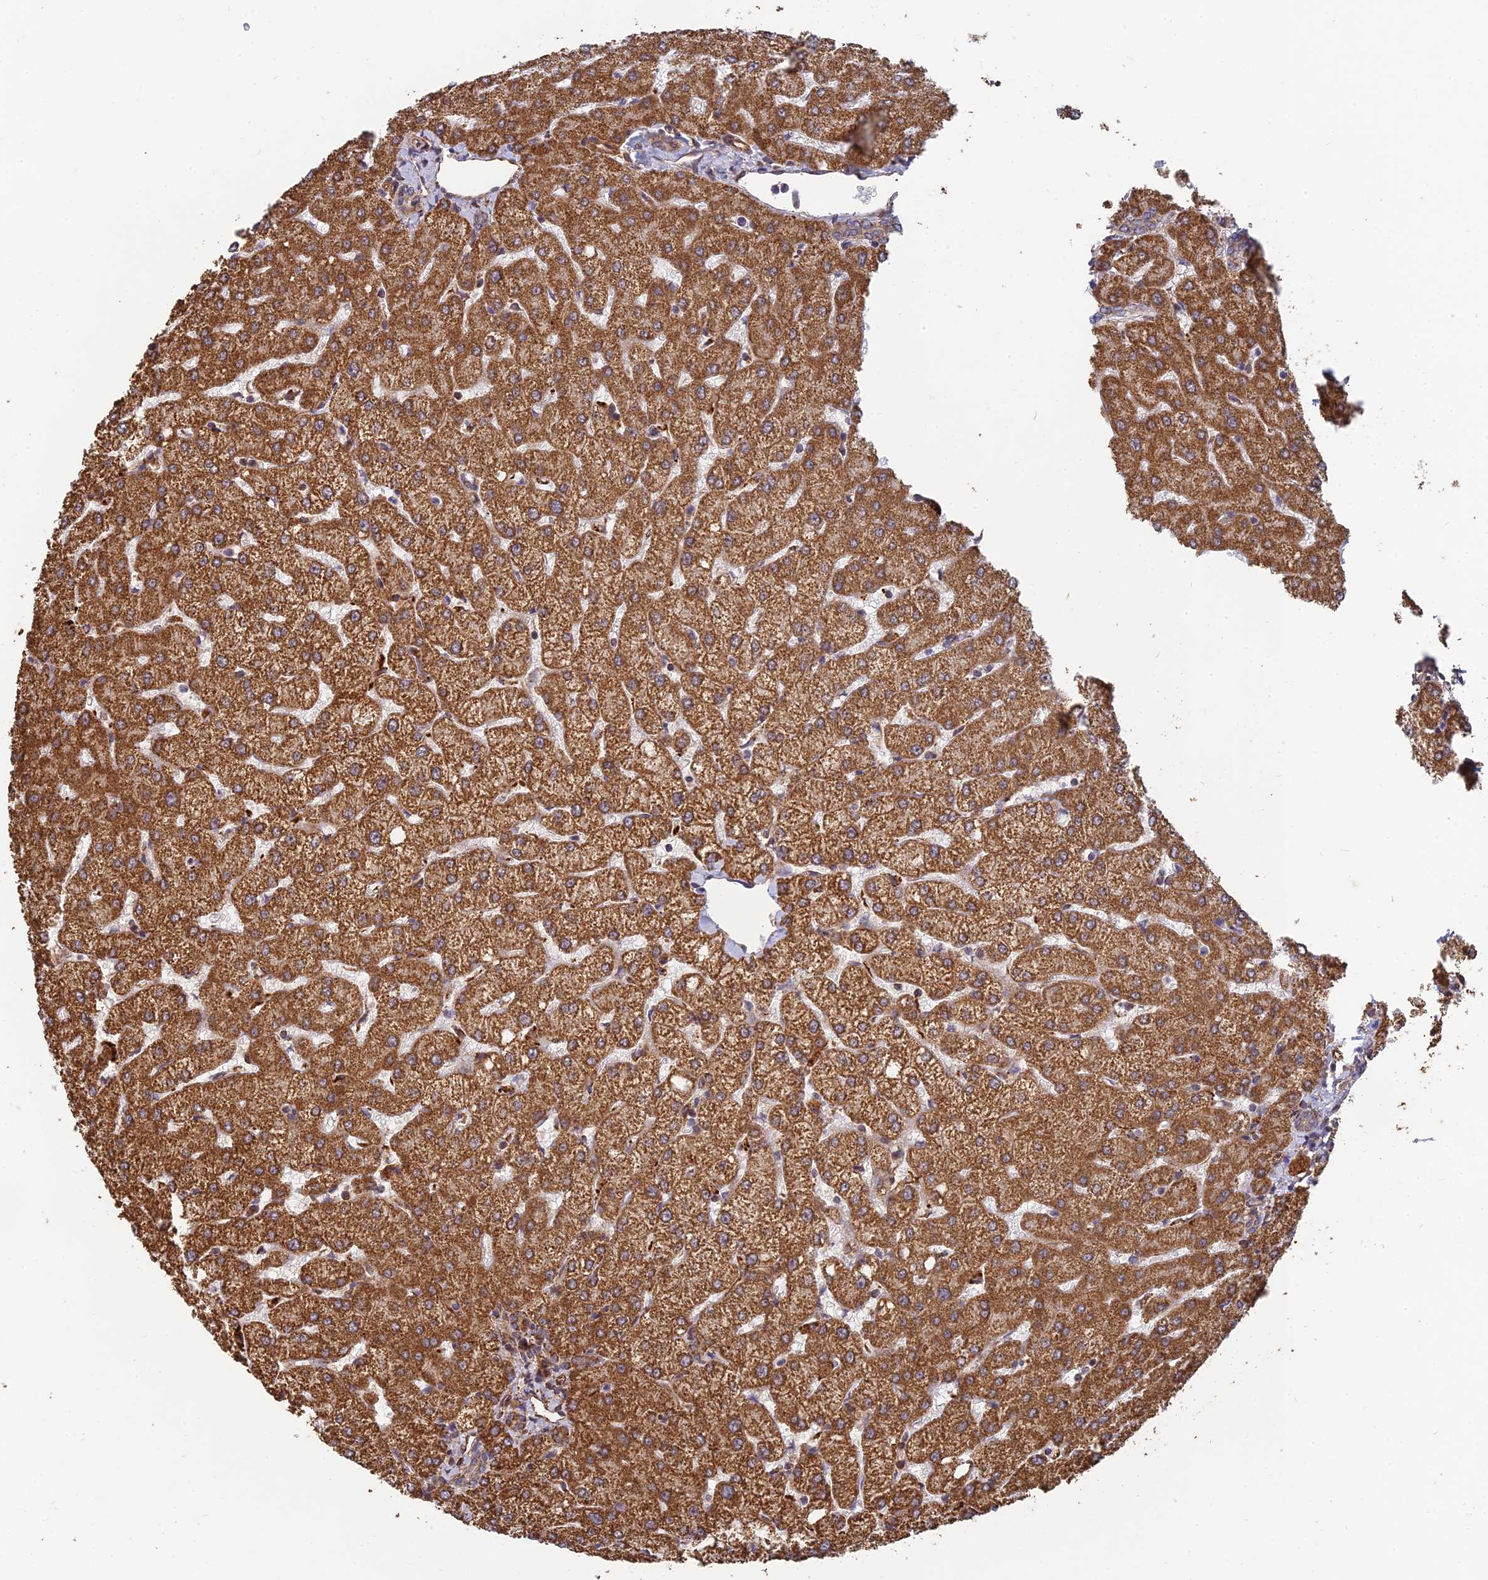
{"staining": {"intensity": "moderate", "quantity": ">75%", "location": "cytoplasmic/membranous"}, "tissue": "liver", "cell_type": "Cholangiocytes", "image_type": "normal", "snomed": [{"axis": "morphology", "description": "Normal tissue, NOS"}, {"axis": "topography", "description": "Liver"}], "caption": "This histopathology image exhibits immunohistochemistry (IHC) staining of normal human liver, with medium moderate cytoplasmic/membranous positivity in about >75% of cholangiocytes.", "gene": "DSTYK", "patient": {"sex": "female", "age": 54}}